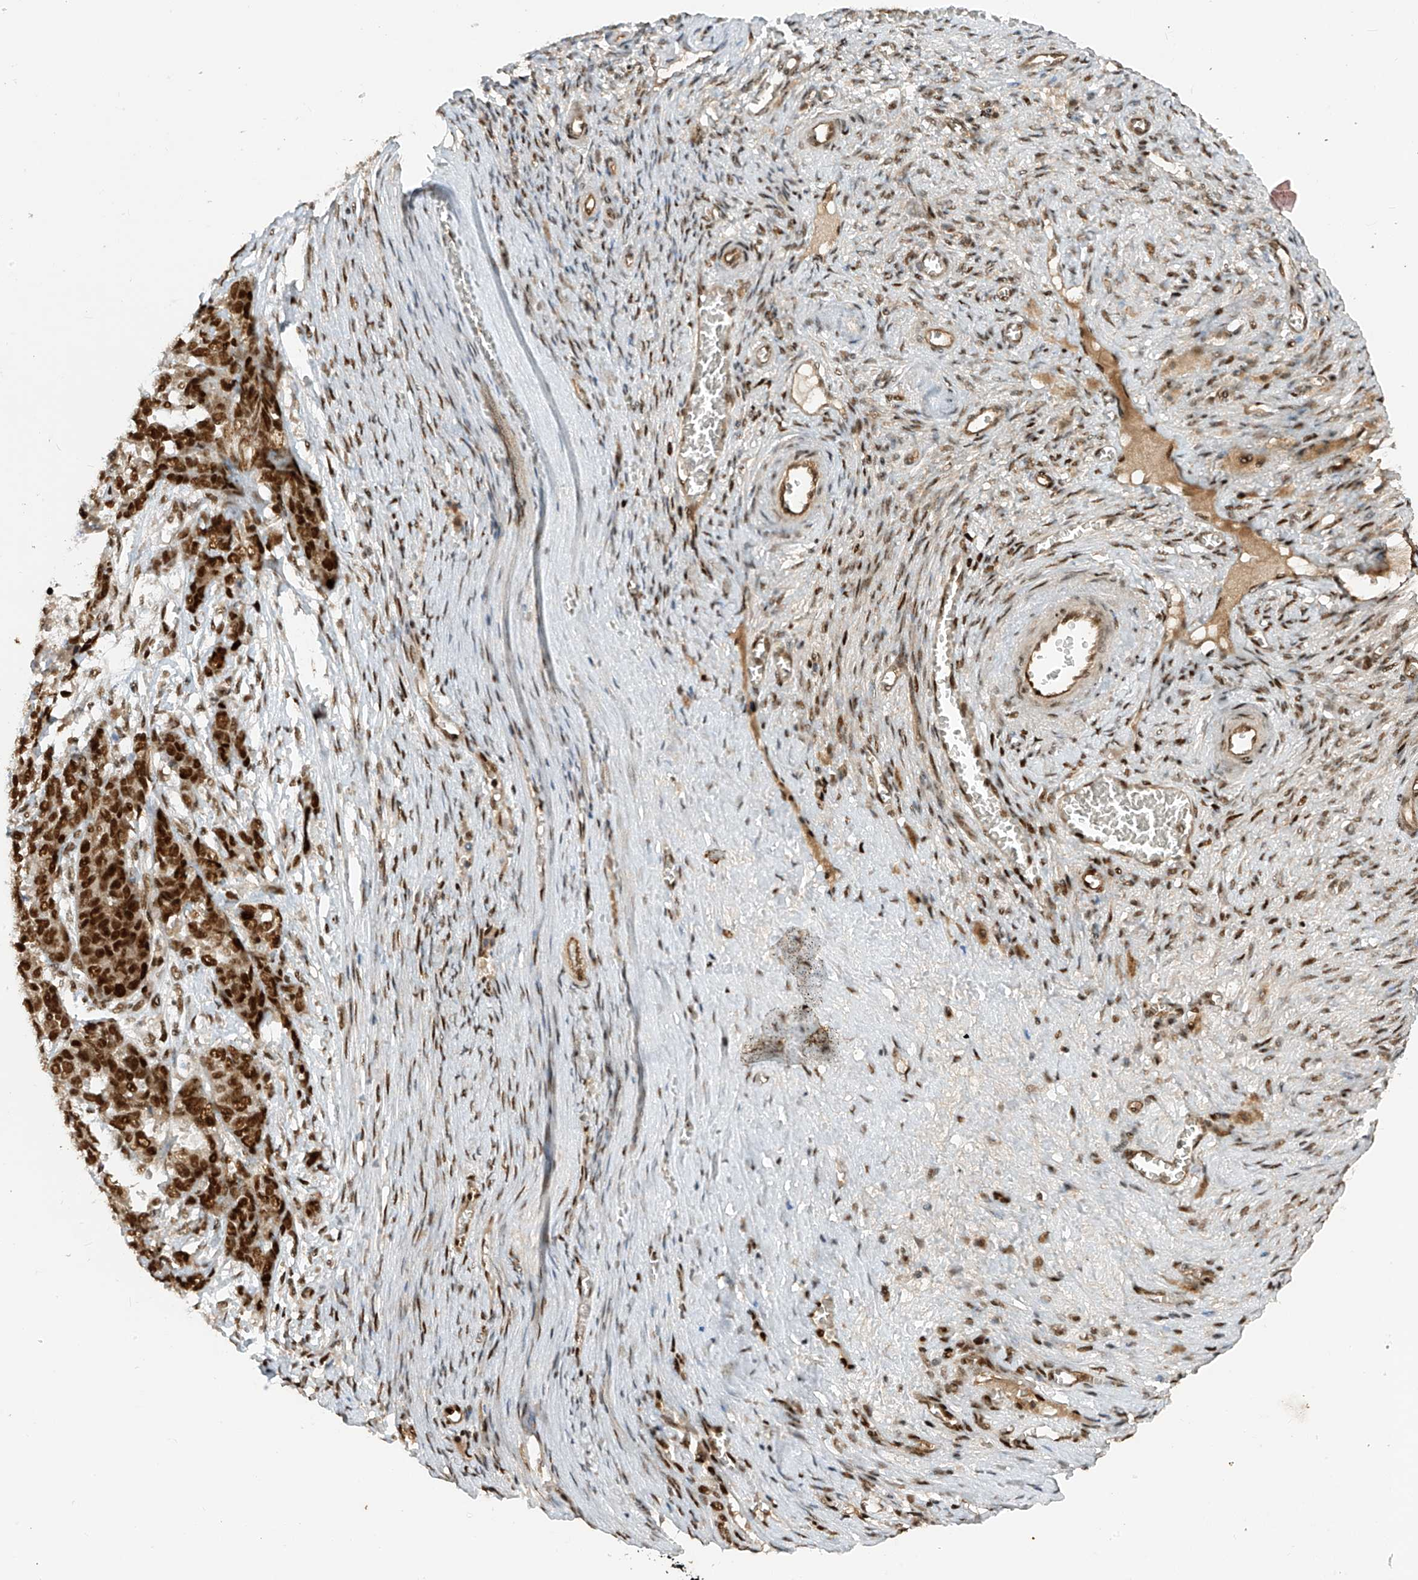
{"staining": {"intensity": "strong", "quantity": ">75%", "location": "nuclear"}, "tissue": "ovarian cancer", "cell_type": "Tumor cells", "image_type": "cancer", "snomed": [{"axis": "morphology", "description": "Cystadenocarcinoma, serous, NOS"}, {"axis": "topography", "description": "Ovary"}], "caption": "Immunohistochemistry image of neoplastic tissue: ovarian cancer stained using IHC shows high levels of strong protein expression localized specifically in the nuclear of tumor cells, appearing as a nuclear brown color.", "gene": "ARHGEF3", "patient": {"sex": "female", "age": 44}}